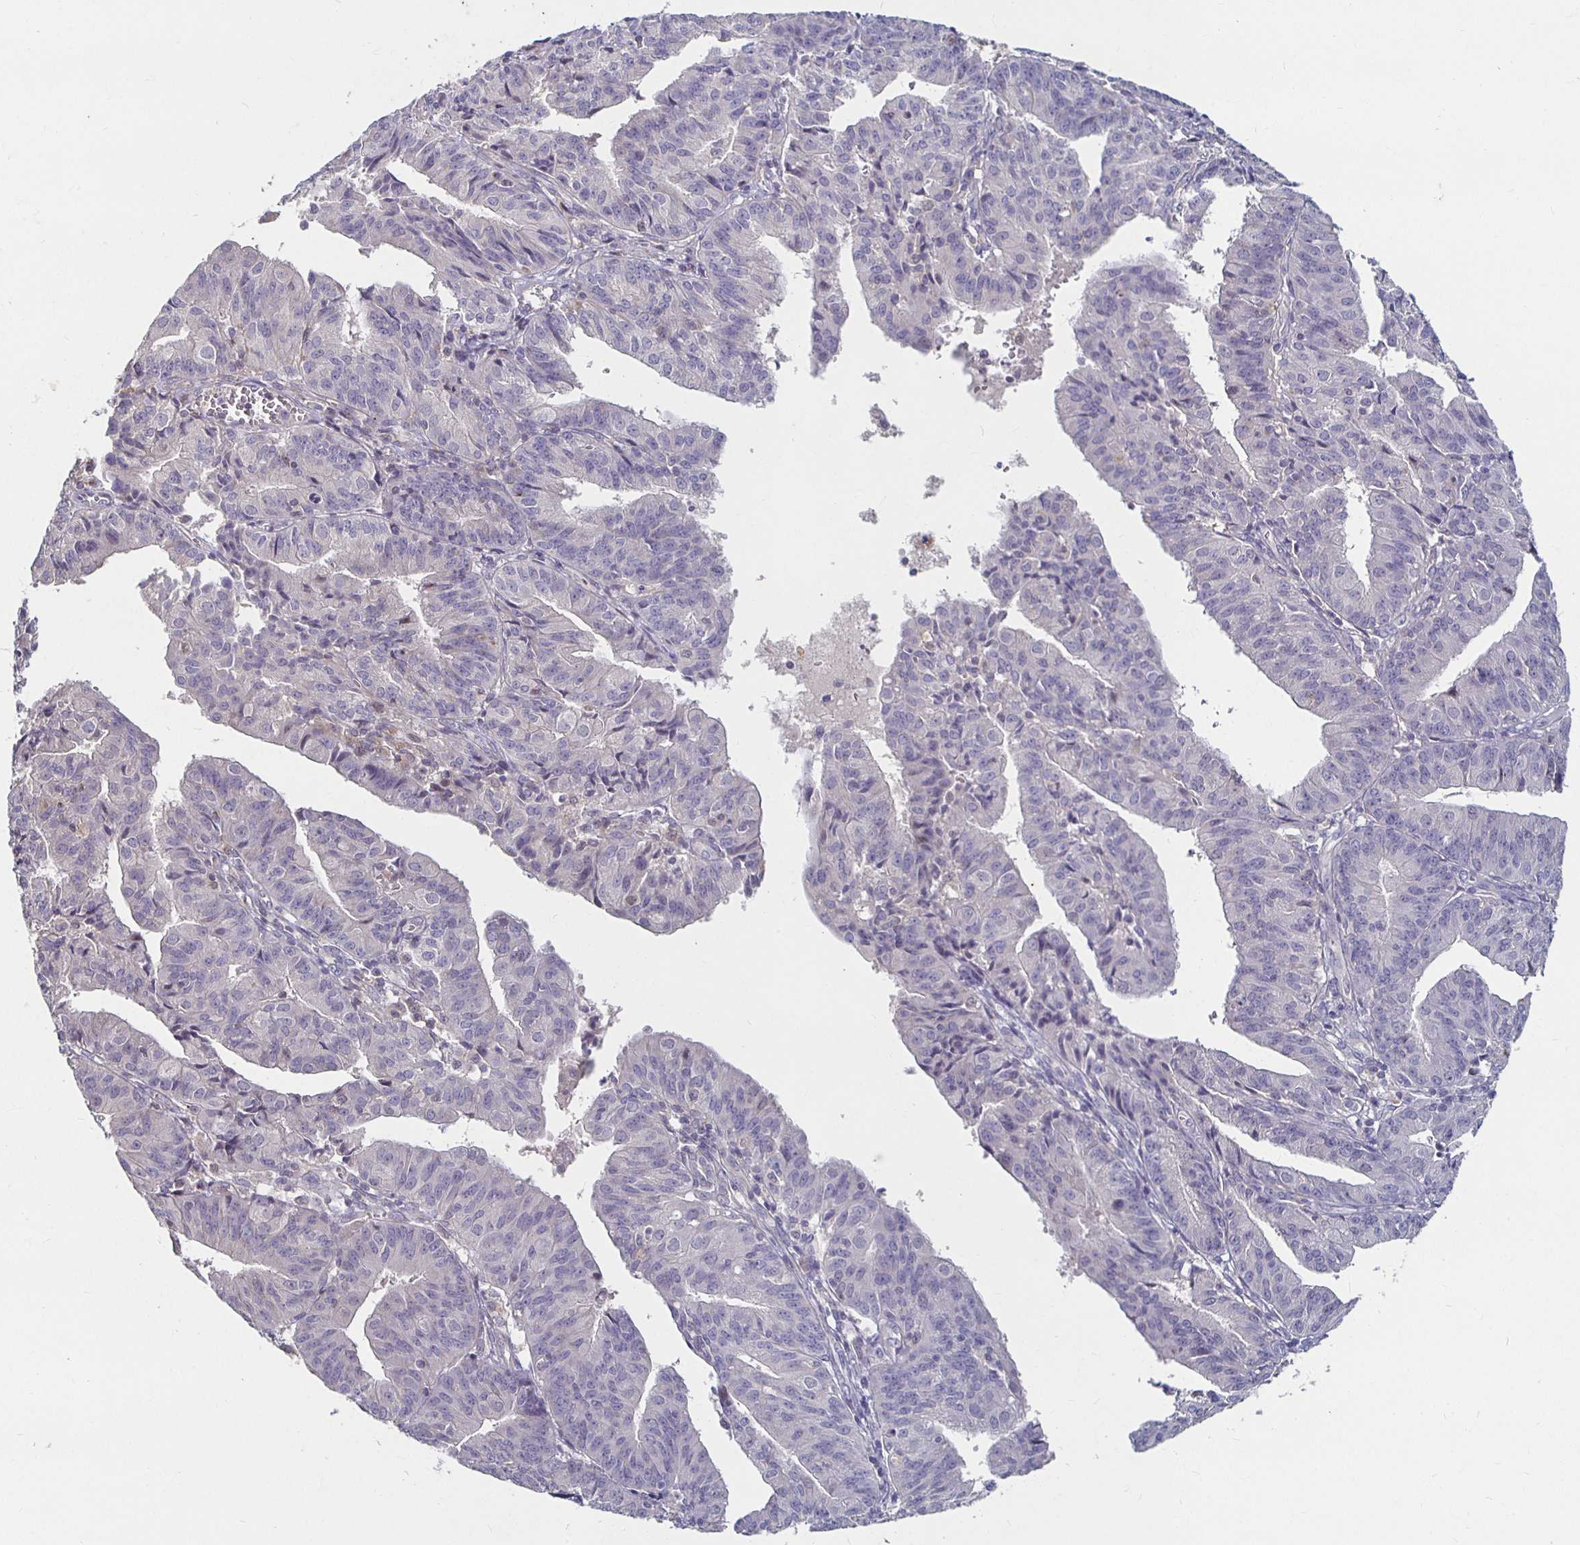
{"staining": {"intensity": "negative", "quantity": "none", "location": "none"}, "tissue": "endometrial cancer", "cell_type": "Tumor cells", "image_type": "cancer", "snomed": [{"axis": "morphology", "description": "Adenocarcinoma, NOS"}, {"axis": "topography", "description": "Endometrium"}], "caption": "Tumor cells show no significant protein staining in endometrial adenocarcinoma.", "gene": "RNF144B", "patient": {"sex": "female", "age": 56}}